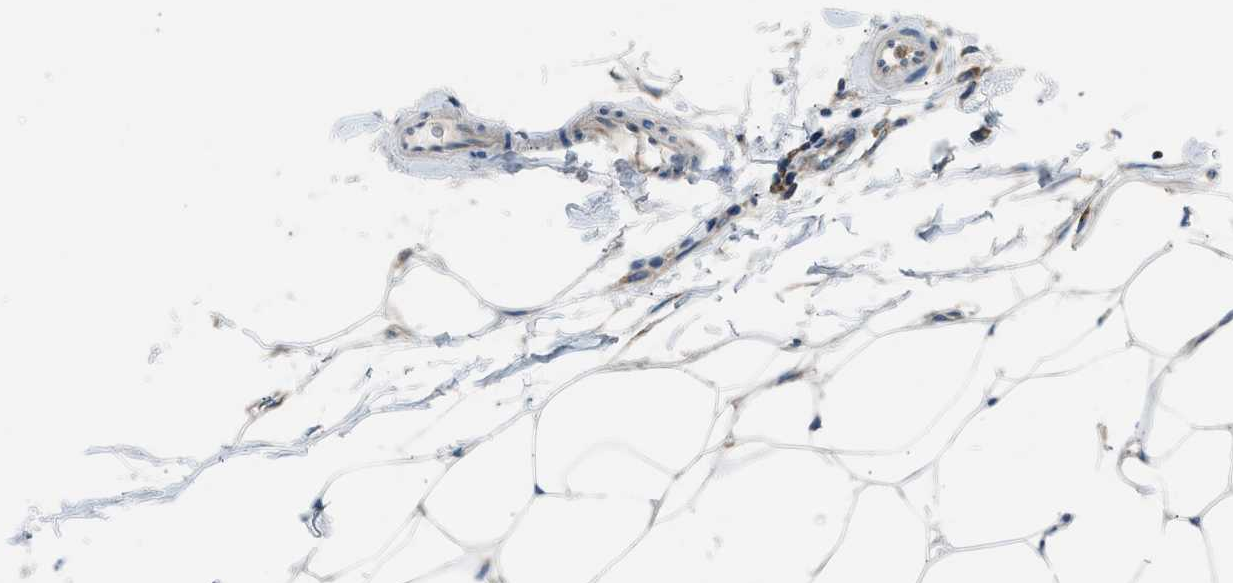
{"staining": {"intensity": "moderate", "quantity": ">75%", "location": "cytoplasmic/membranous"}, "tissue": "breast cancer", "cell_type": "Tumor cells", "image_type": "cancer", "snomed": [{"axis": "morphology", "description": "Lobular carcinoma"}, {"axis": "topography", "description": "Skin"}, {"axis": "topography", "description": "Breast"}], "caption": "Protein expression analysis of human lobular carcinoma (breast) reveals moderate cytoplasmic/membranous staining in about >75% of tumor cells.", "gene": "EDARADD", "patient": {"sex": "female", "age": 46}}